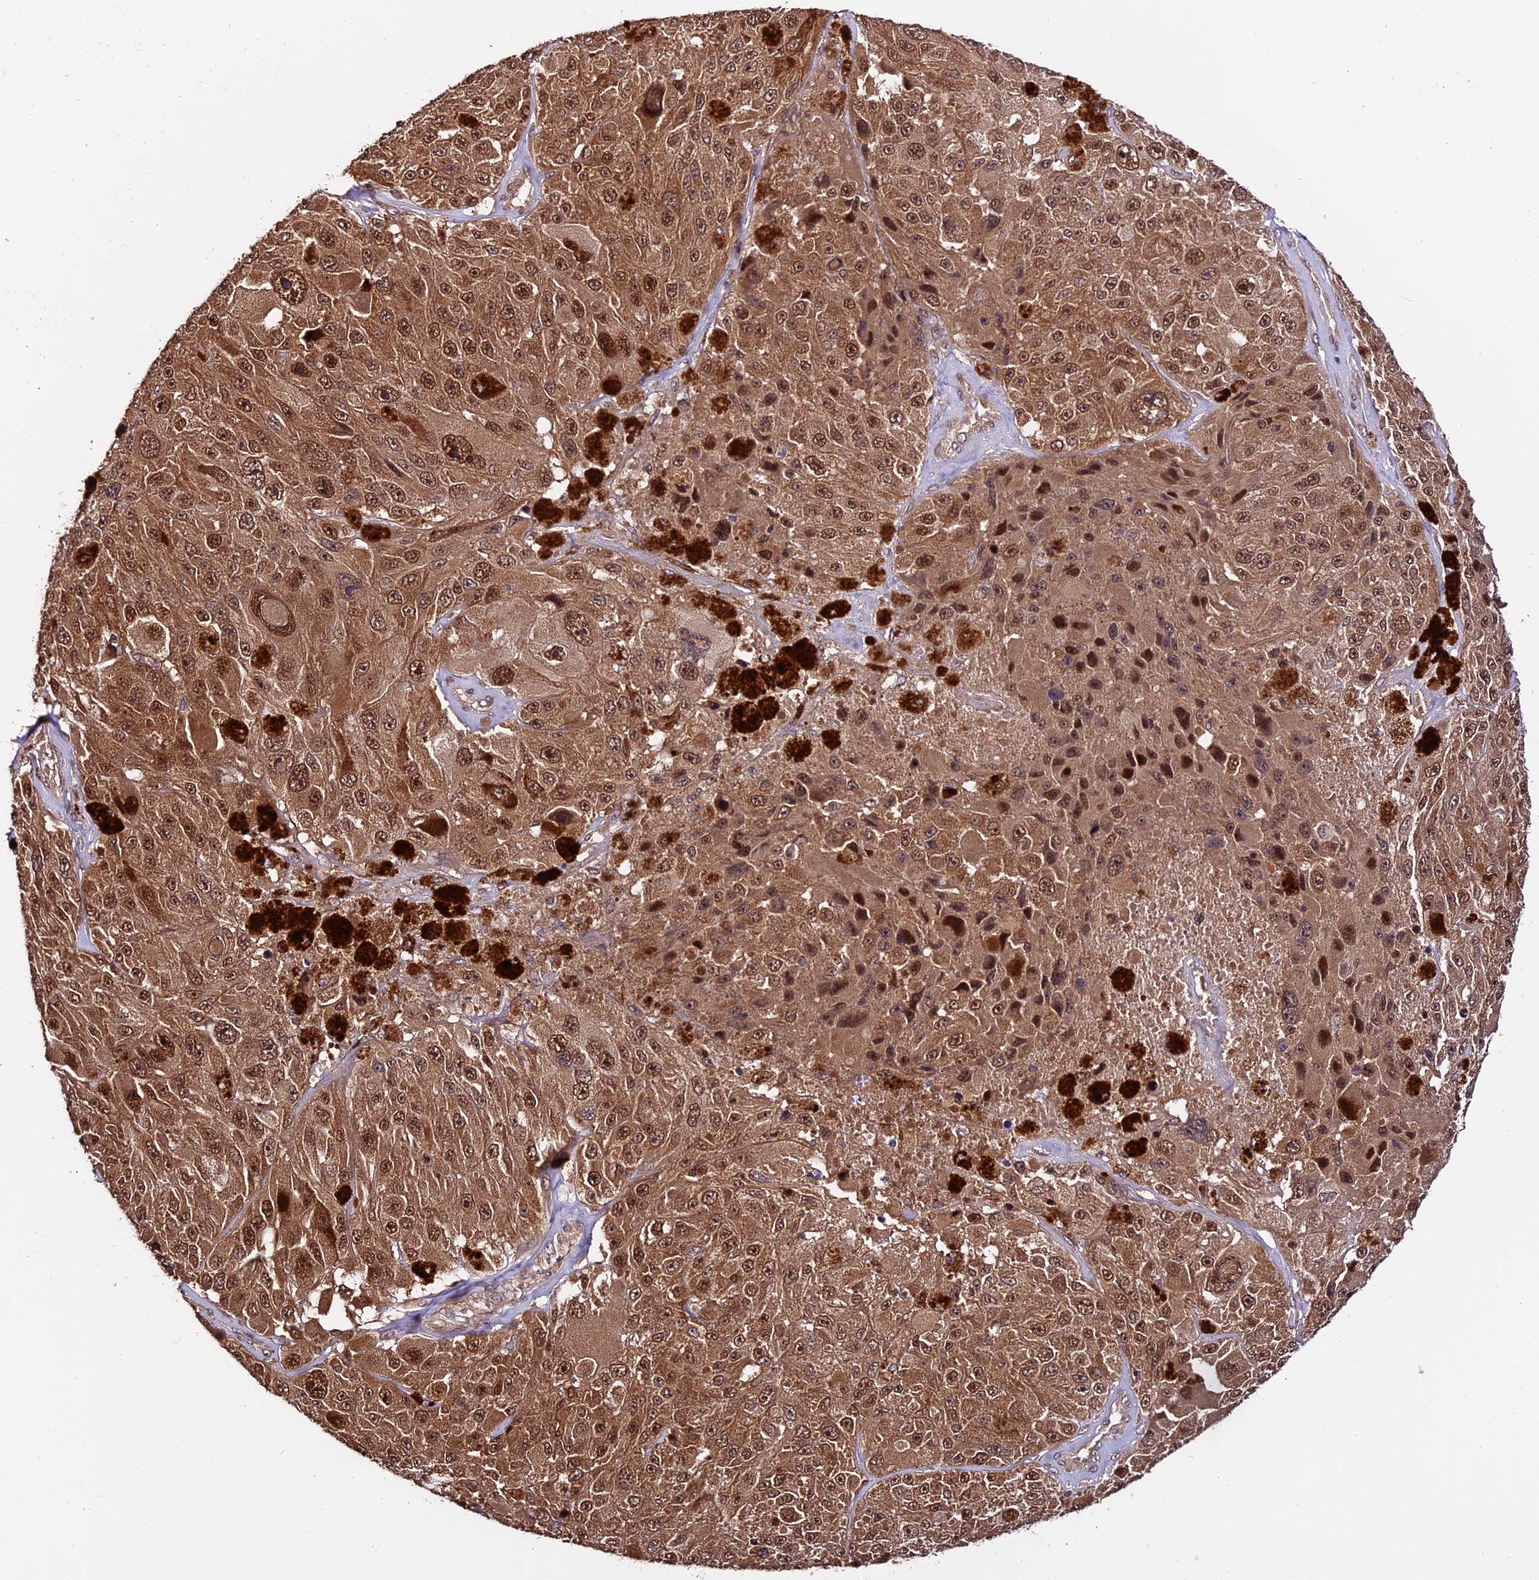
{"staining": {"intensity": "moderate", "quantity": ">75%", "location": "cytoplasmic/membranous,nuclear"}, "tissue": "melanoma", "cell_type": "Tumor cells", "image_type": "cancer", "snomed": [{"axis": "morphology", "description": "Malignant melanoma, Metastatic site"}, {"axis": "topography", "description": "Lymph node"}], "caption": "Immunohistochemistry histopathology image of neoplastic tissue: melanoma stained using IHC exhibits medium levels of moderate protein expression localized specifically in the cytoplasmic/membranous and nuclear of tumor cells, appearing as a cytoplasmic/membranous and nuclear brown color.", "gene": "TRMT1", "patient": {"sex": "male", "age": 62}}